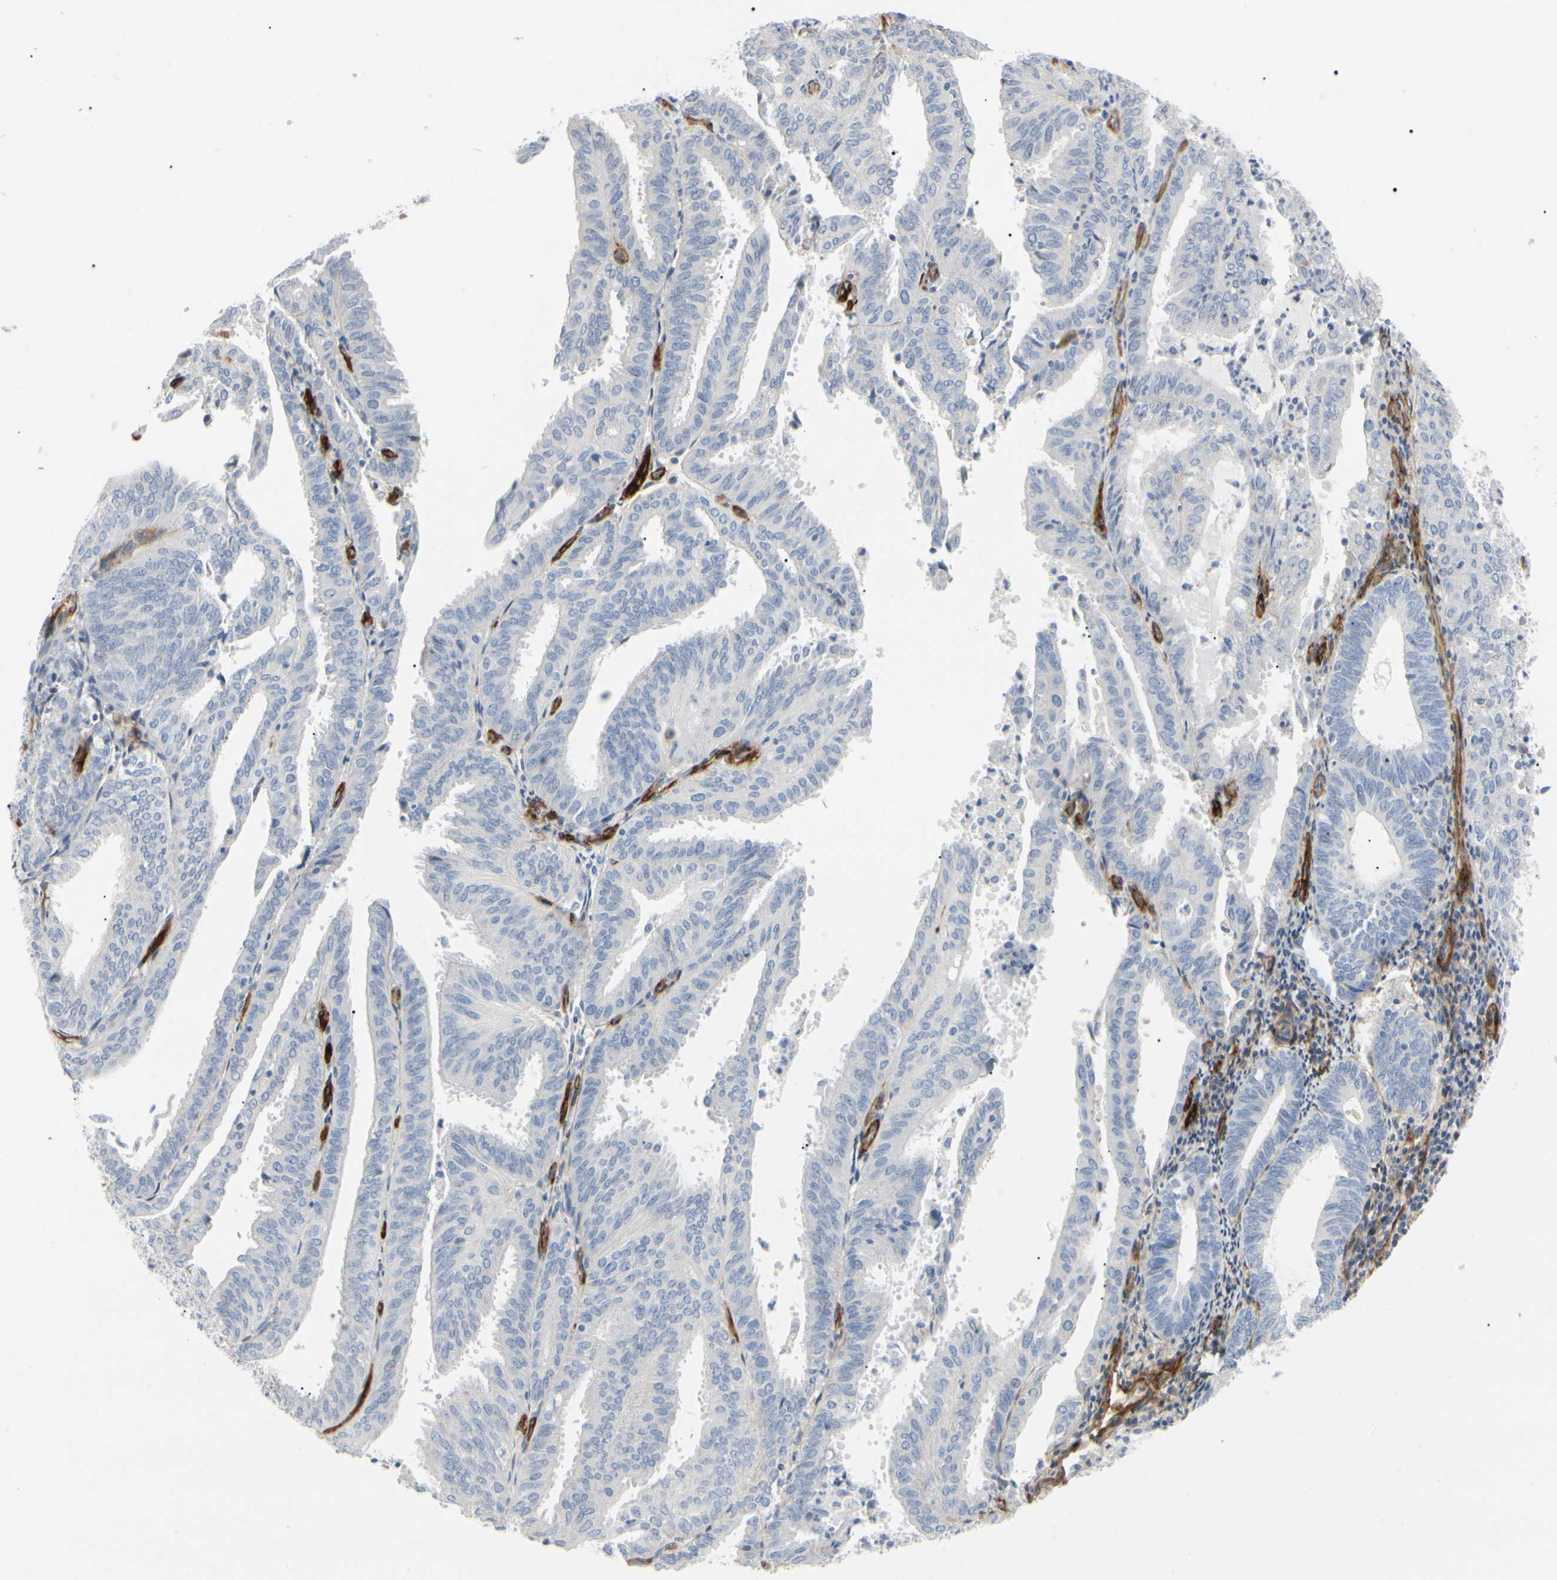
{"staining": {"intensity": "negative", "quantity": "none", "location": "none"}, "tissue": "endometrial cancer", "cell_type": "Tumor cells", "image_type": "cancer", "snomed": [{"axis": "morphology", "description": "Adenocarcinoma, NOS"}, {"axis": "topography", "description": "Uterus"}], "caption": "An image of human endometrial adenocarcinoma is negative for staining in tumor cells. (DAB IHC, high magnification).", "gene": "GGT5", "patient": {"sex": "female", "age": 60}}